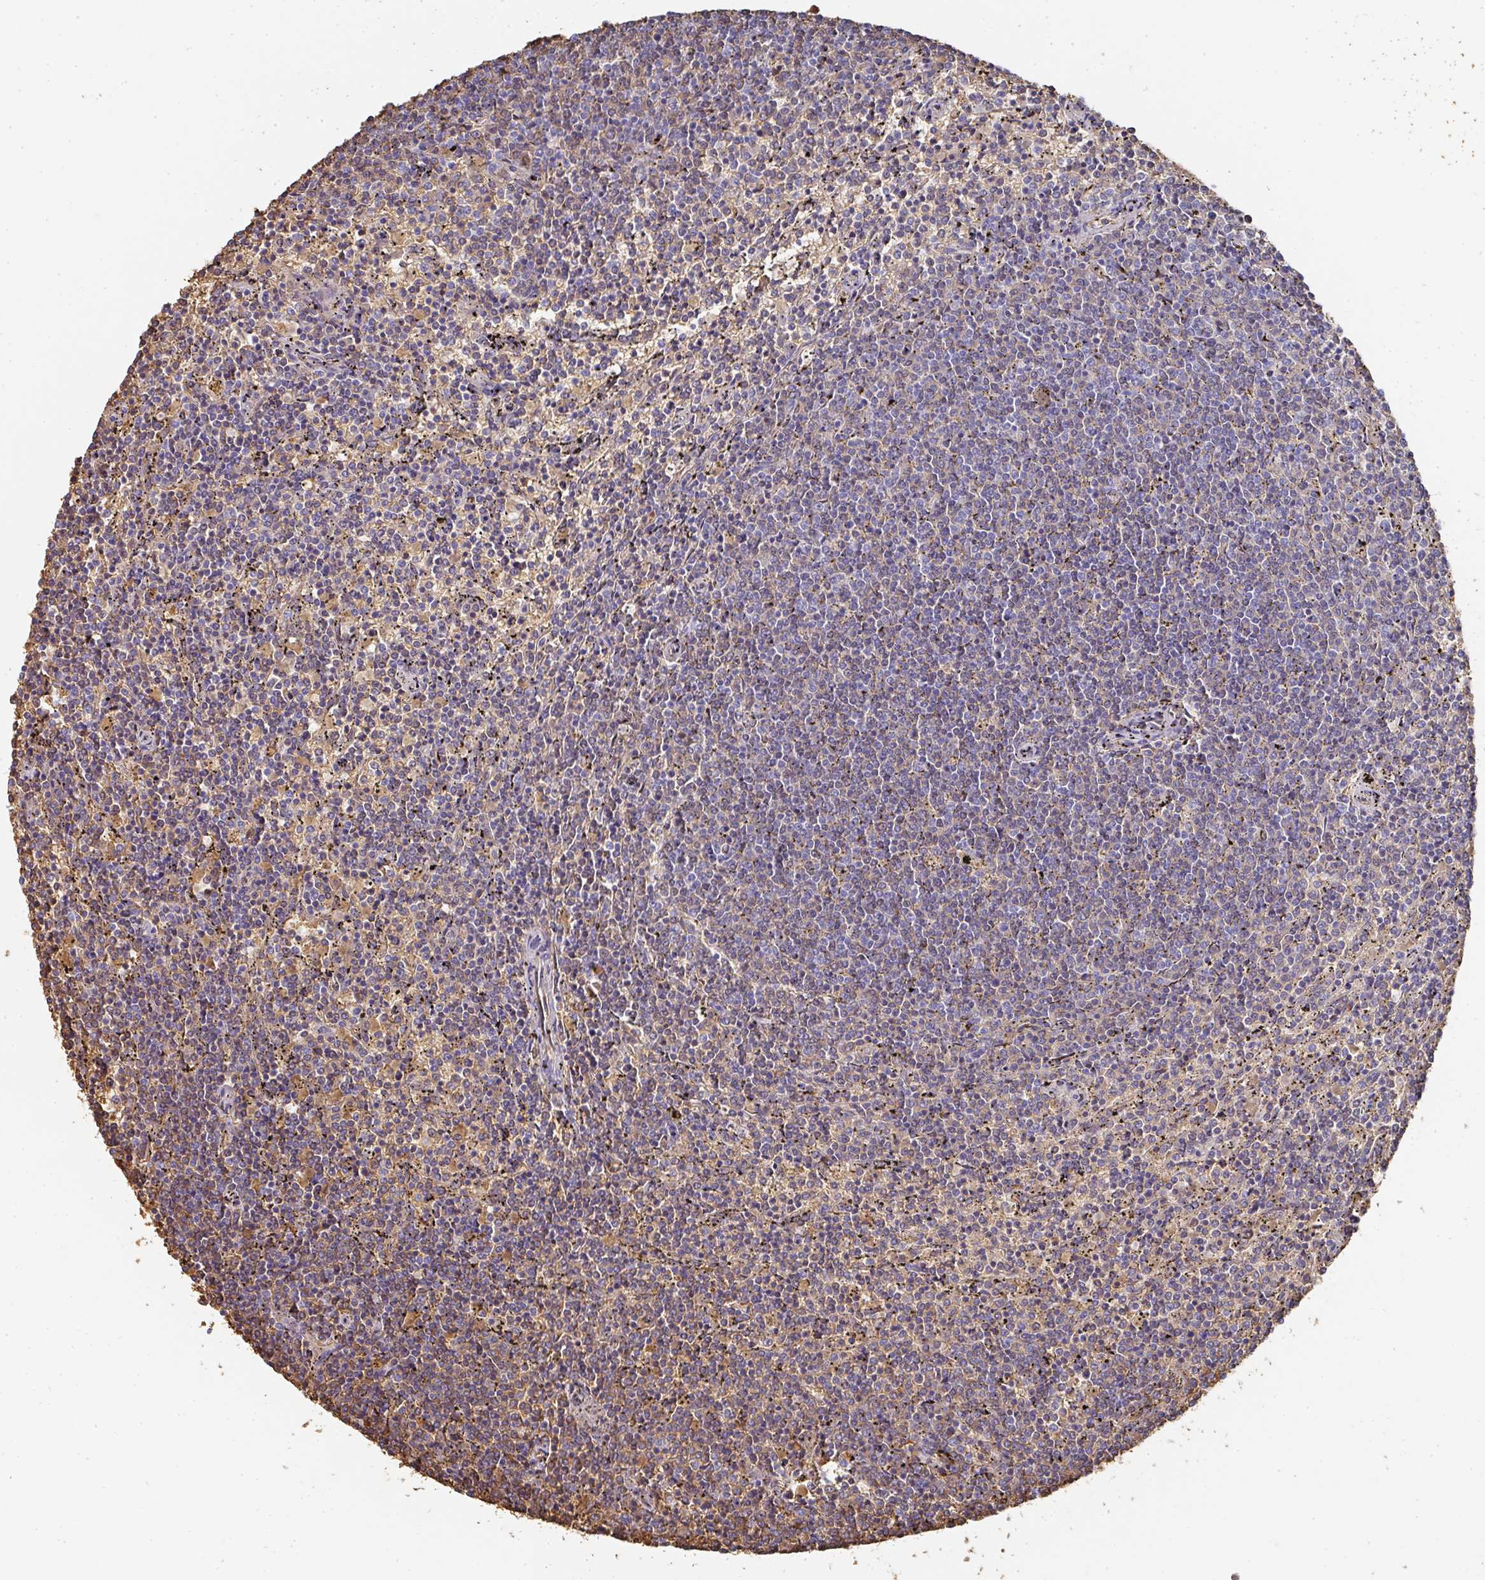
{"staining": {"intensity": "moderate", "quantity": "<25%", "location": "cytoplasmic/membranous"}, "tissue": "lymphoma", "cell_type": "Tumor cells", "image_type": "cancer", "snomed": [{"axis": "morphology", "description": "Malignant lymphoma, non-Hodgkin's type, Low grade"}, {"axis": "topography", "description": "Spleen"}], "caption": "There is low levels of moderate cytoplasmic/membranous positivity in tumor cells of lymphoma, as demonstrated by immunohistochemical staining (brown color).", "gene": "ALB", "patient": {"sex": "female", "age": 50}}